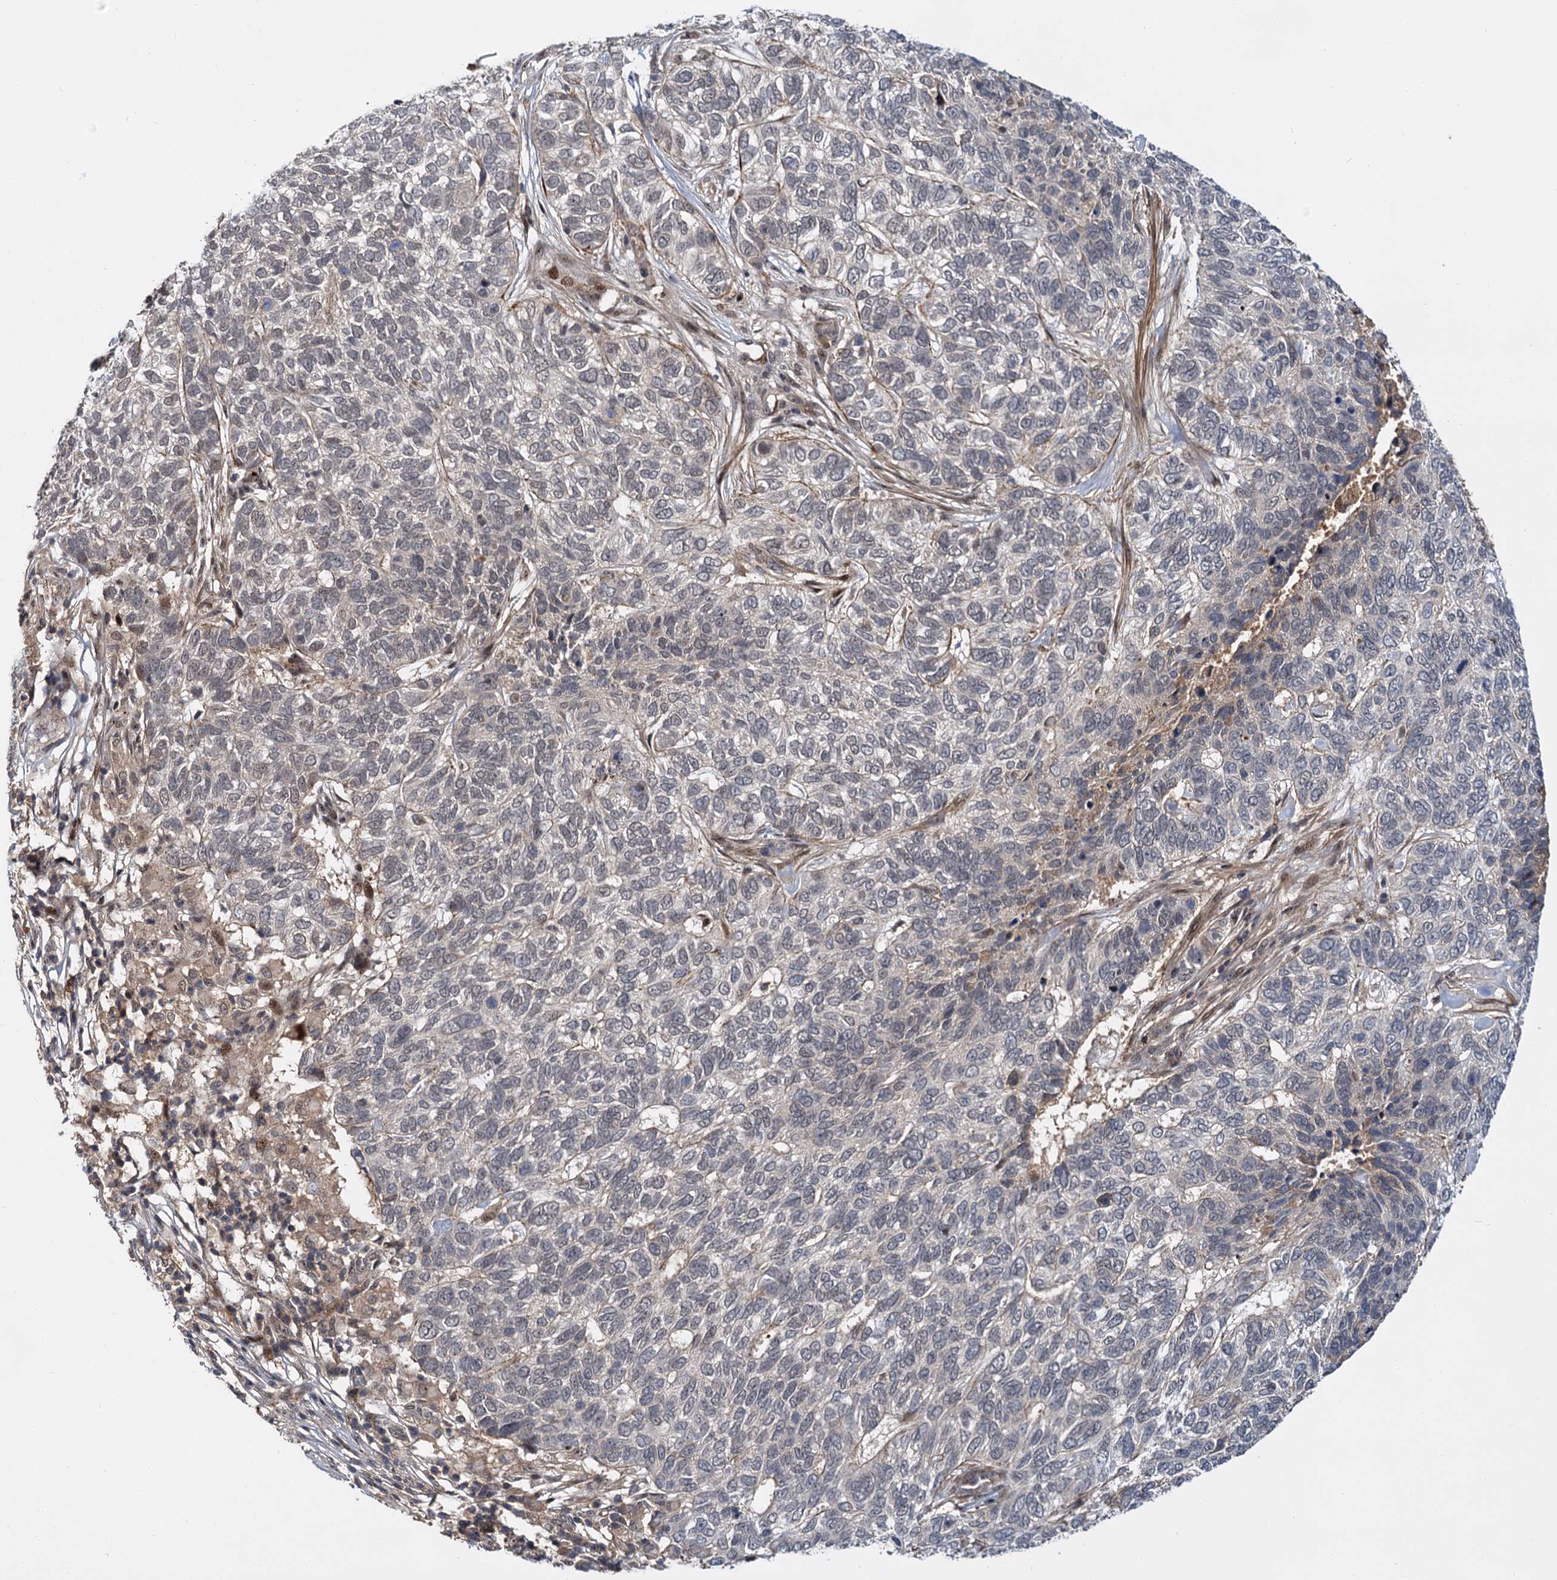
{"staining": {"intensity": "negative", "quantity": "none", "location": "none"}, "tissue": "skin cancer", "cell_type": "Tumor cells", "image_type": "cancer", "snomed": [{"axis": "morphology", "description": "Basal cell carcinoma"}, {"axis": "topography", "description": "Skin"}], "caption": "The photomicrograph demonstrates no significant positivity in tumor cells of skin cancer (basal cell carcinoma).", "gene": "MBD6", "patient": {"sex": "female", "age": 65}}